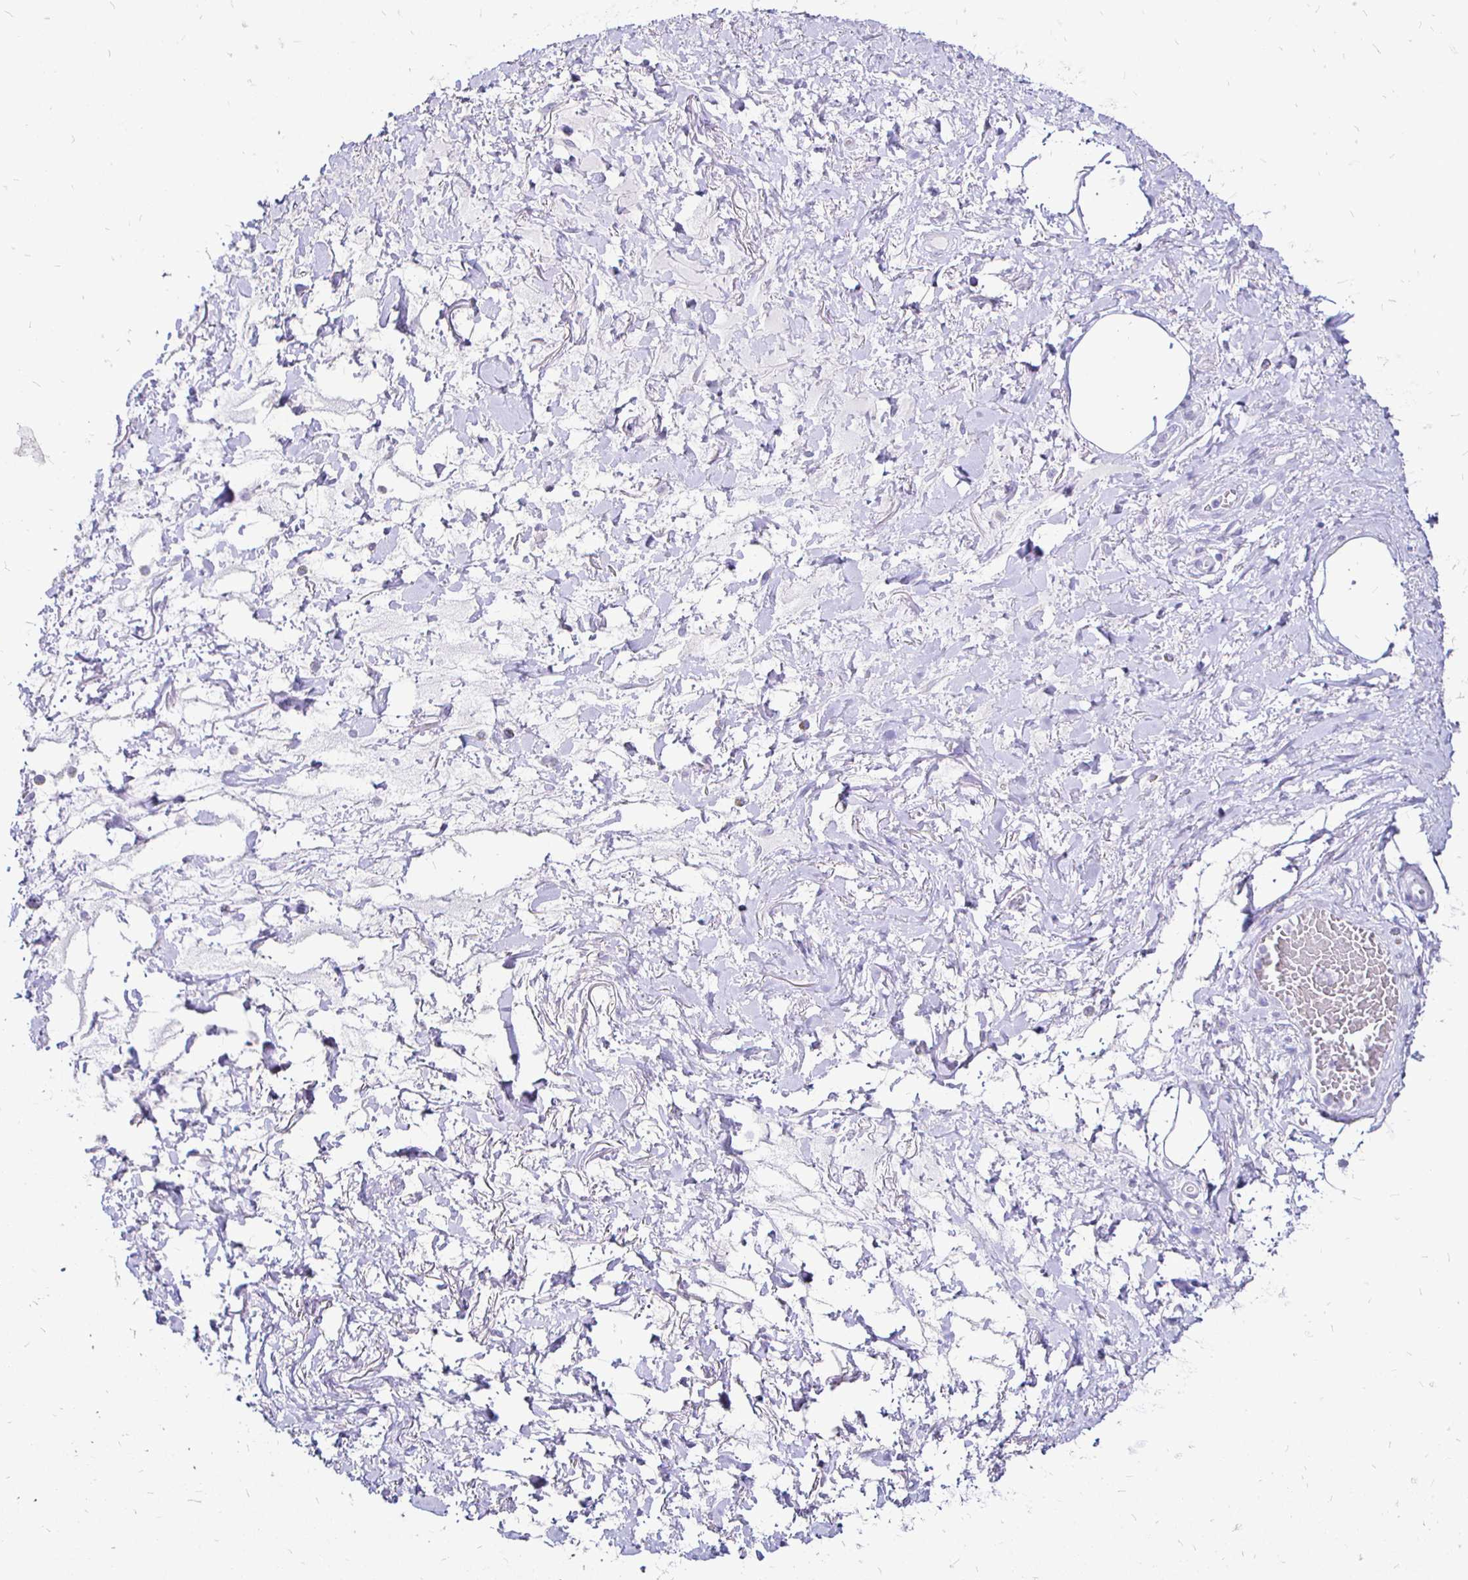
{"staining": {"intensity": "negative", "quantity": "none", "location": "none"}, "tissue": "adipose tissue", "cell_type": "Adipocytes", "image_type": "normal", "snomed": [{"axis": "morphology", "description": "Normal tissue, NOS"}, {"axis": "topography", "description": "Vagina"}, {"axis": "topography", "description": "Peripheral nerve tissue"}], "caption": "The histopathology image demonstrates no staining of adipocytes in unremarkable adipose tissue.", "gene": "IRGC", "patient": {"sex": "female", "age": 71}}